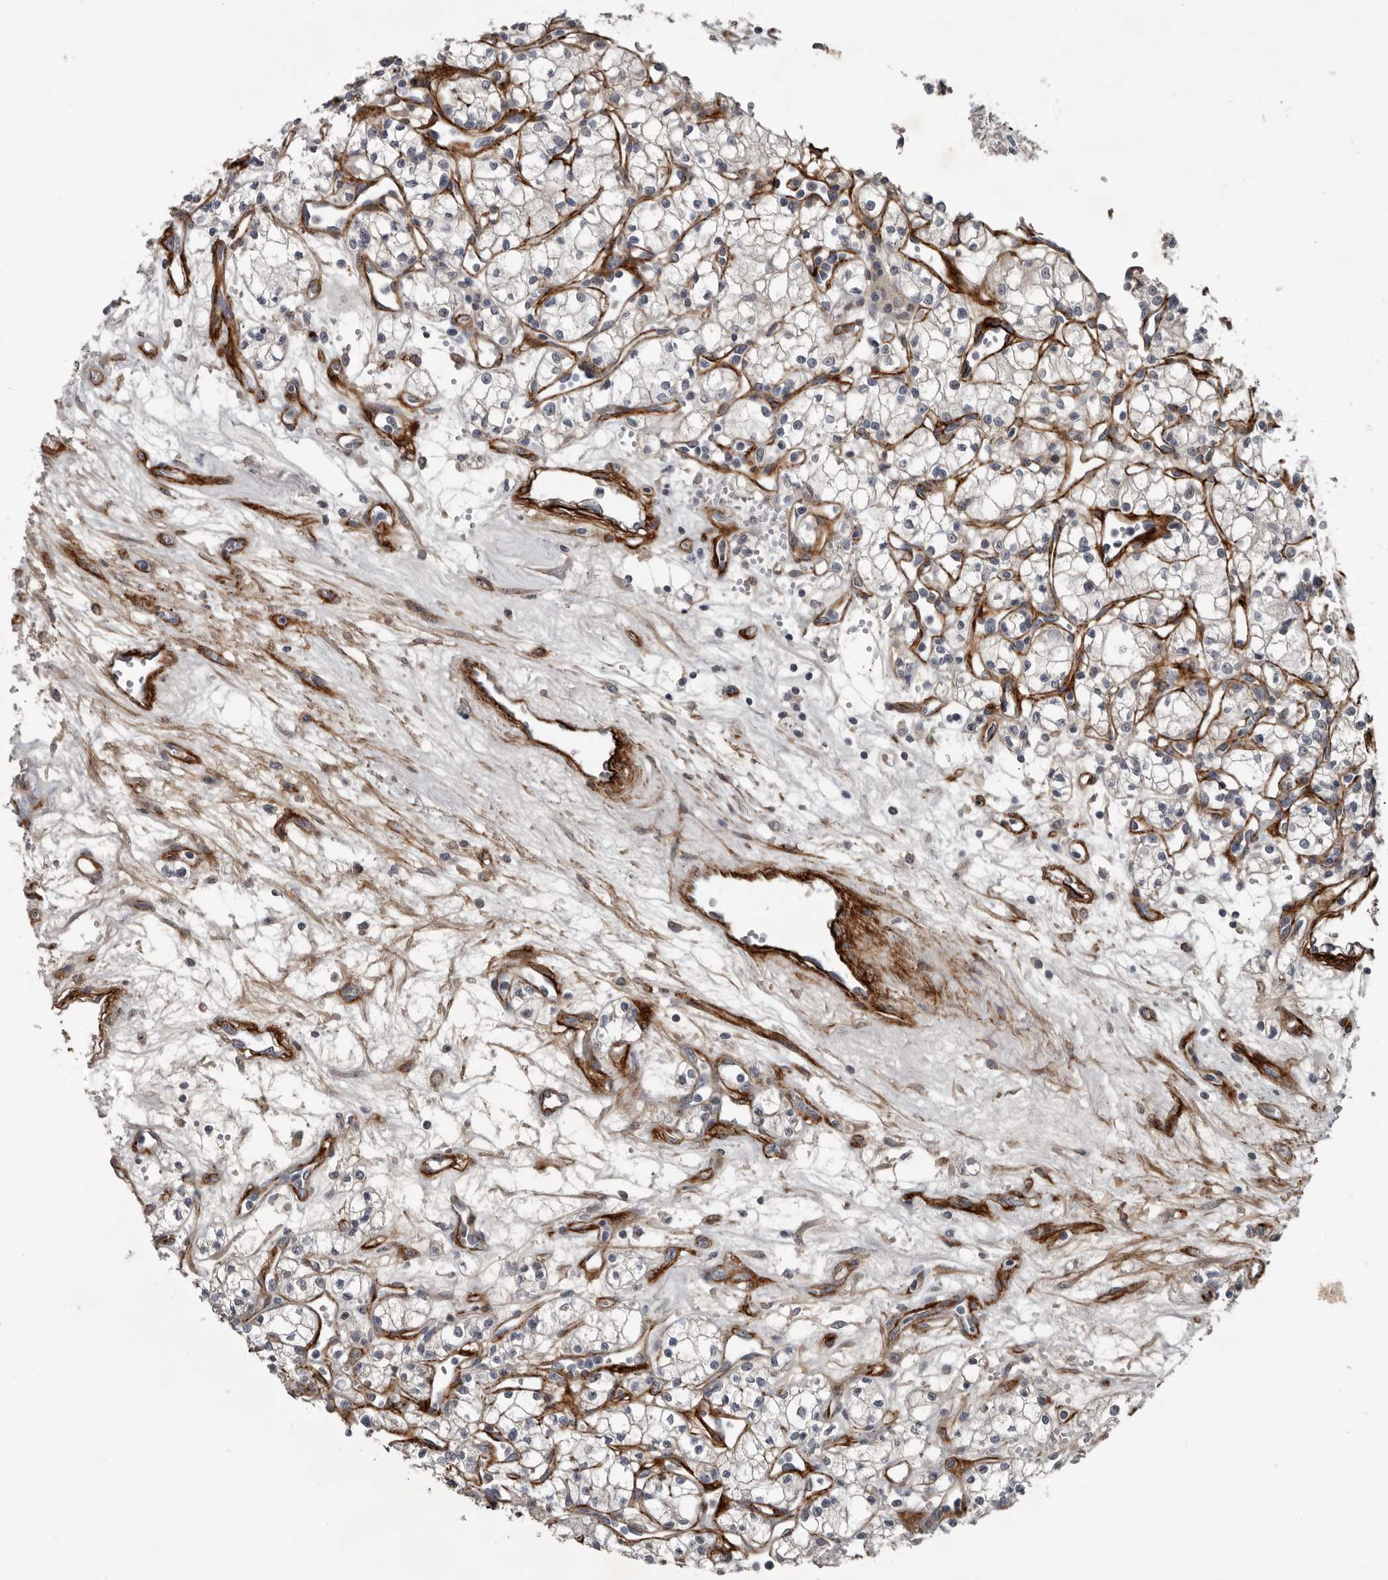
{"staining": {"intensity": "negative", "quantity": "none", "location": "none"}, "tissue": "renal cancer", "cell_type": "Tumor cells", "image_type": "cancer", "snomed": [{"axis": "morphology", "description": "Adenocarcinoma, NOS"}, {"axis": "topography", "description": "Kidney"}], "caption": "IHC histopathology image of renal adenocarcinoma stained for a protein (brown), which shows no positivity in tumor cells. The staining was performed using DAB (3,3'-diaminobenzidine) to visualize the protein expression in brown, while the nuclei were stained in blue with hematoxylin (Magnification: 20x).", "gene": "C1orf216", "patient": {"sex": "male", "age": 59}}